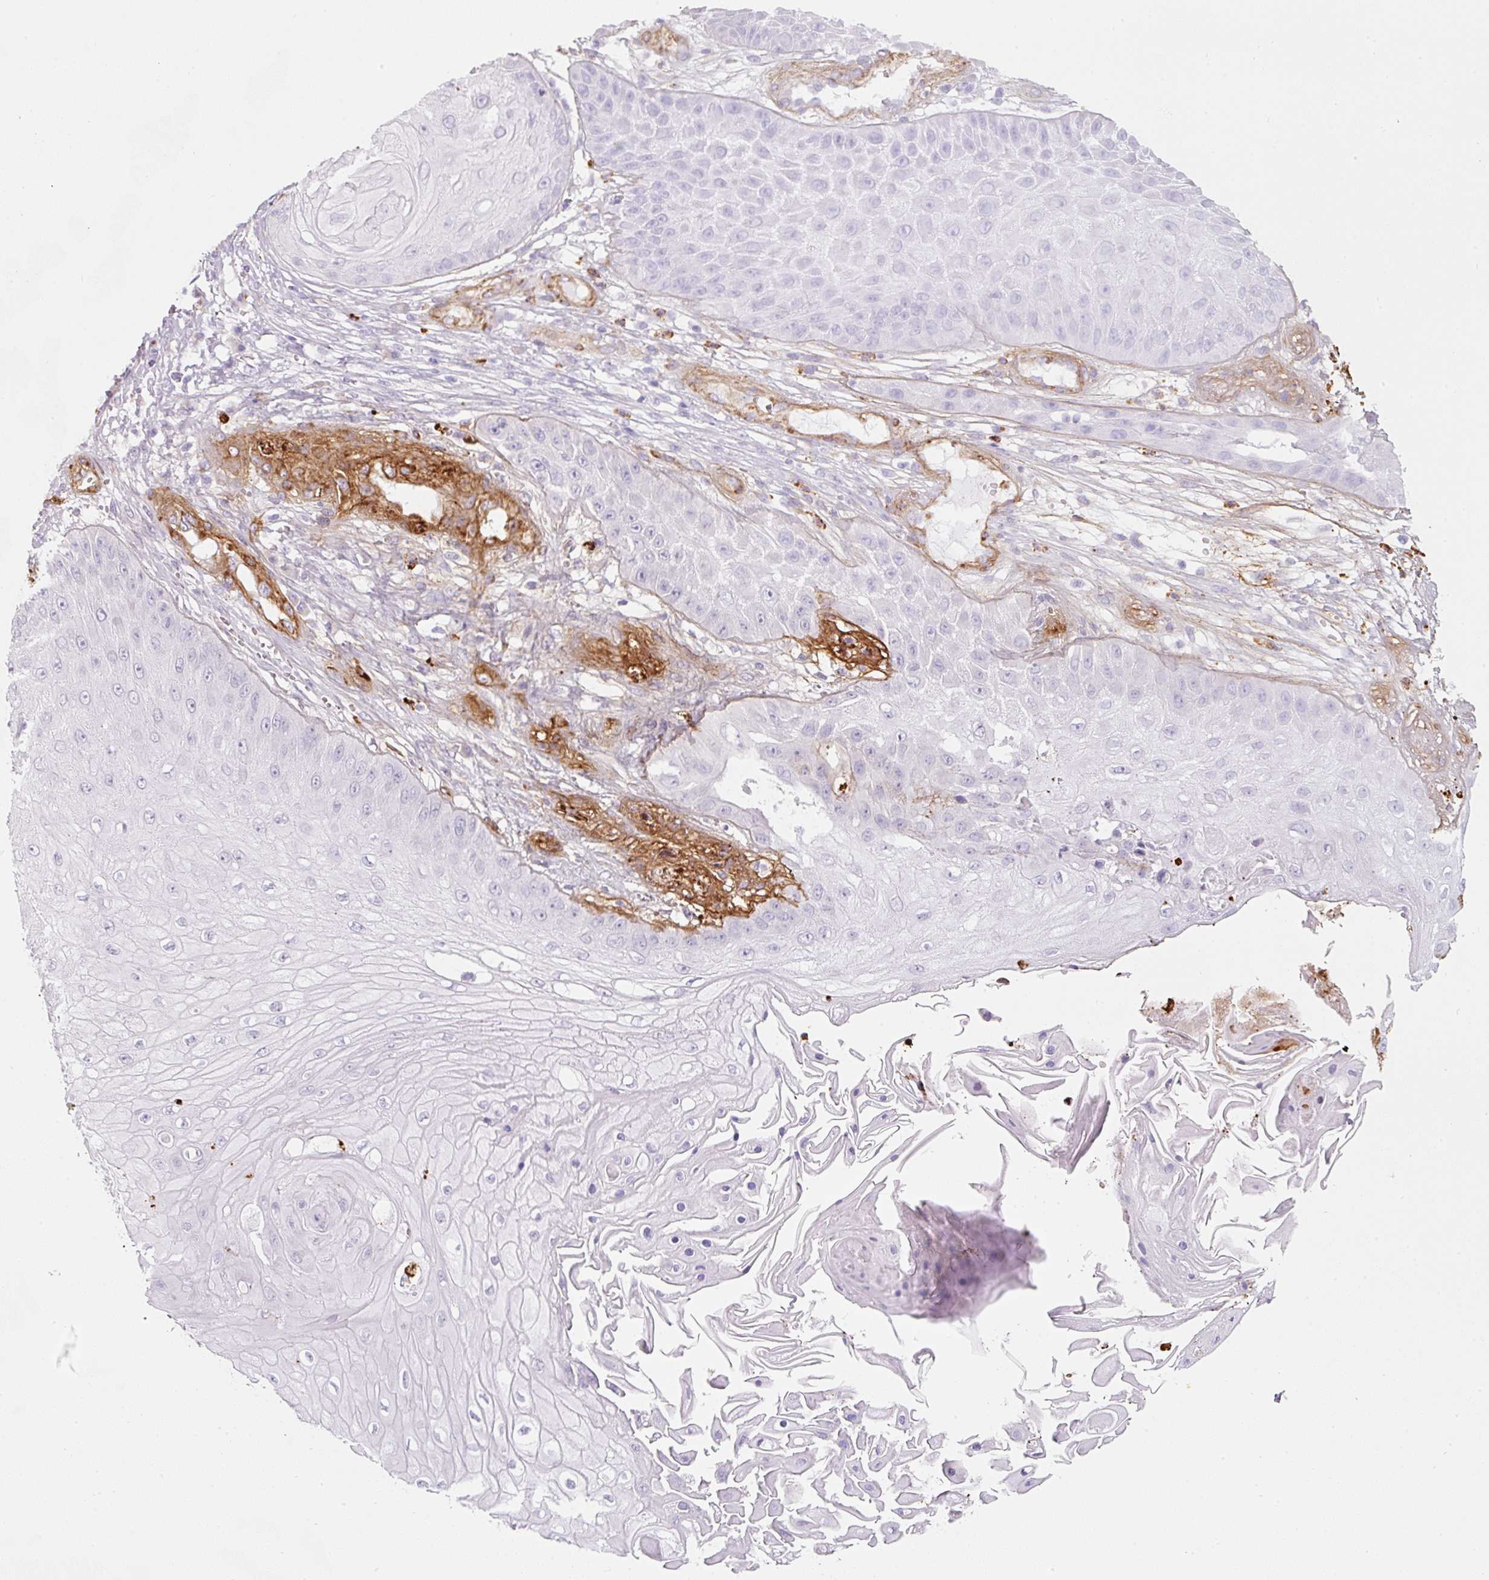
{"staining": {"intensity": "negative", "quantity": "none", "location": "none"}, "tissue": "skin cancer", "cell_type": "Tumor cells", "image_type": "cancer", "snomed": [{"axis": "morphology", "description": "Squamous cell carcinoma, NOS"}, {"axis": "topography", "description": "Skin"}], "caption": "A histopathology image of human squamous cell carcinoma (skin) is negative for staining in tumor cells.", "gene": "LOXL4", "patient": {"sex": "male", "age": 70}}